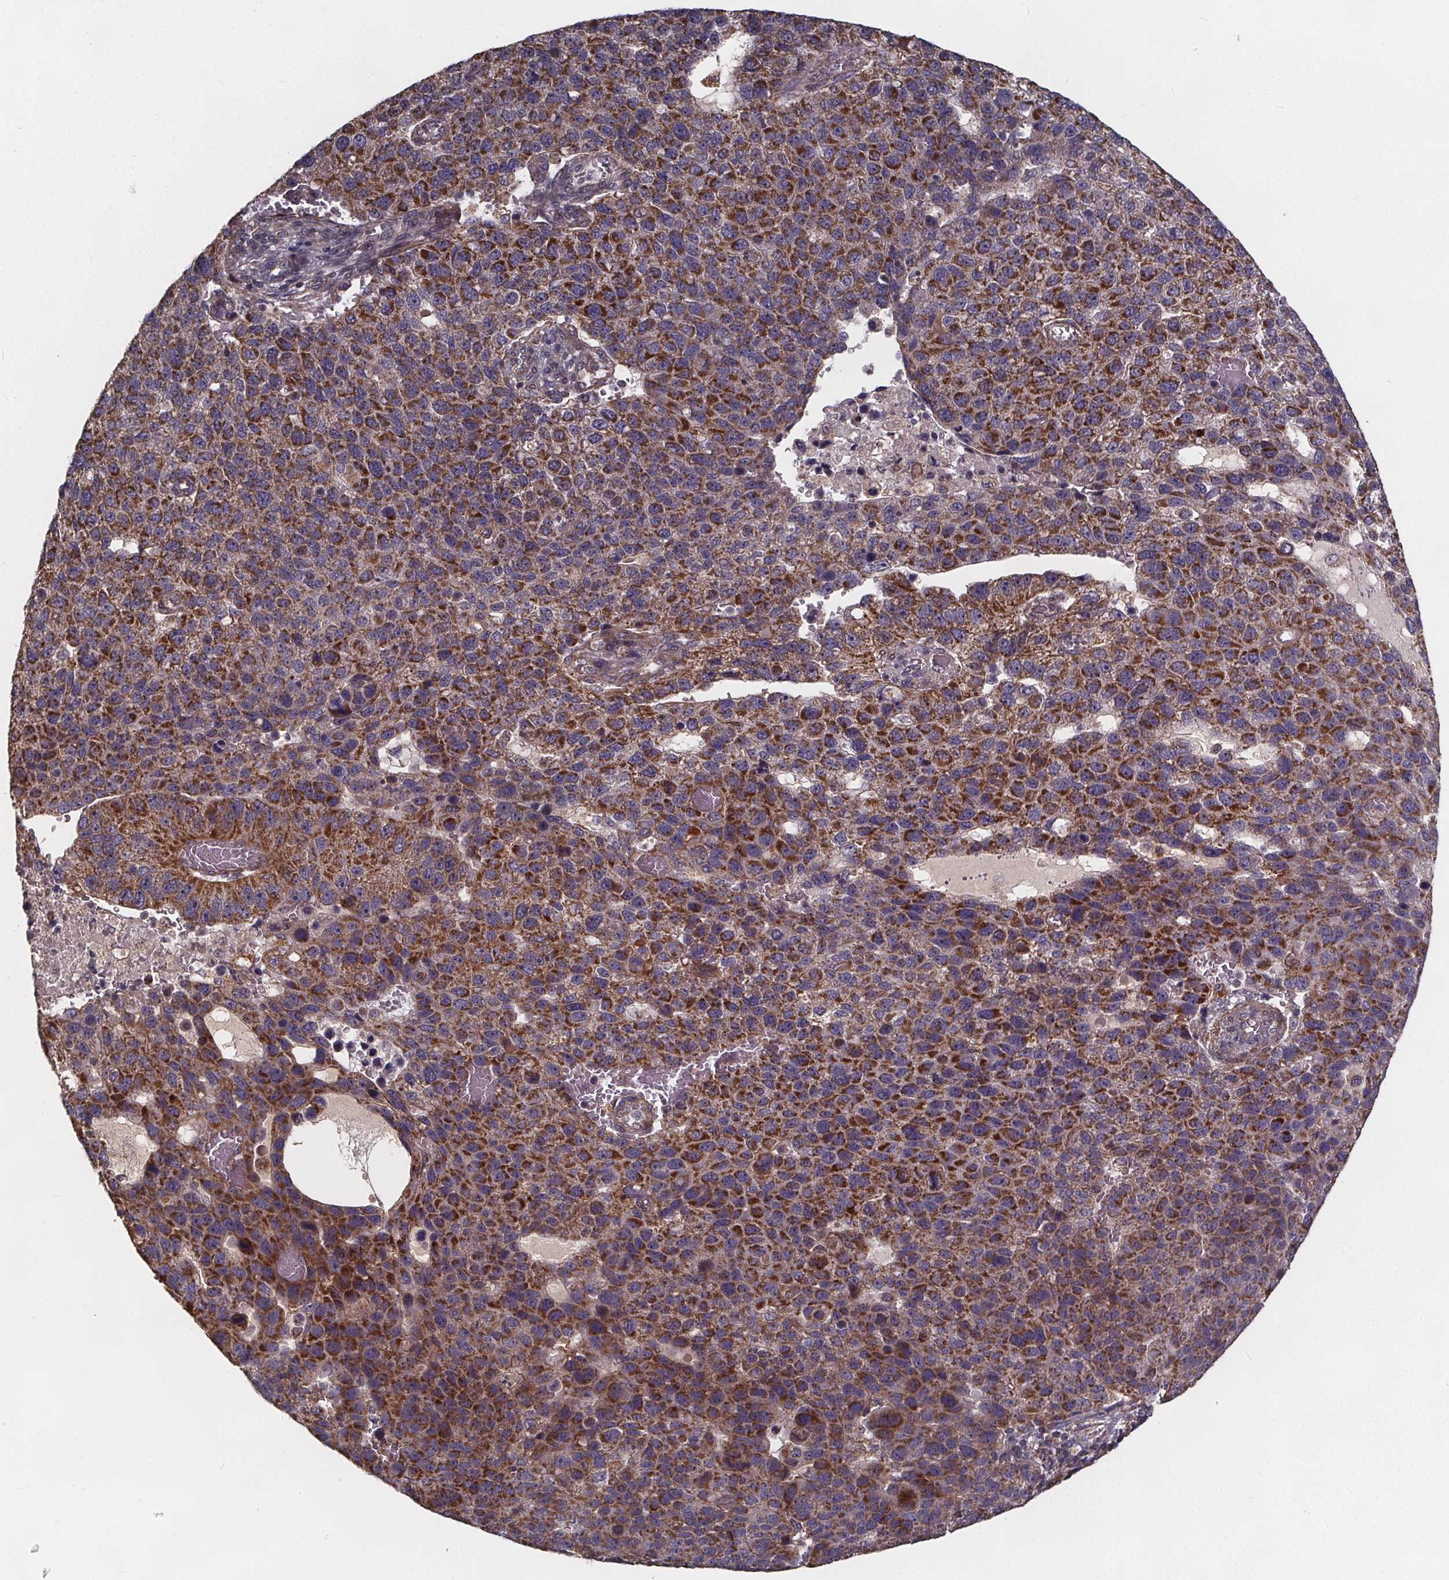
{"staining": {"intensity": "strong", "quantity": ">75%", "location": "cytoplasmic/membranous"}, "tissue": "pancreatic cancer", "cell_type": "Tumor cells", "image_type": "cancer", "snomed": [{"axis": "morphology", "description": "Adenocarcinoma, NOS"}, {"axis": "topography", "description": "Pancreas"}], "caption": "This image reveals pancreatic adenocarcinoma stained with immunohistochemistry to label a protein in brown. The cytoplasmic/membranous of tumor cells show strong positivity for the protein. Nuclei are counter-stained blue.", "gene": "YME1L1", "patient": {"sex": "female", "age": 61}}